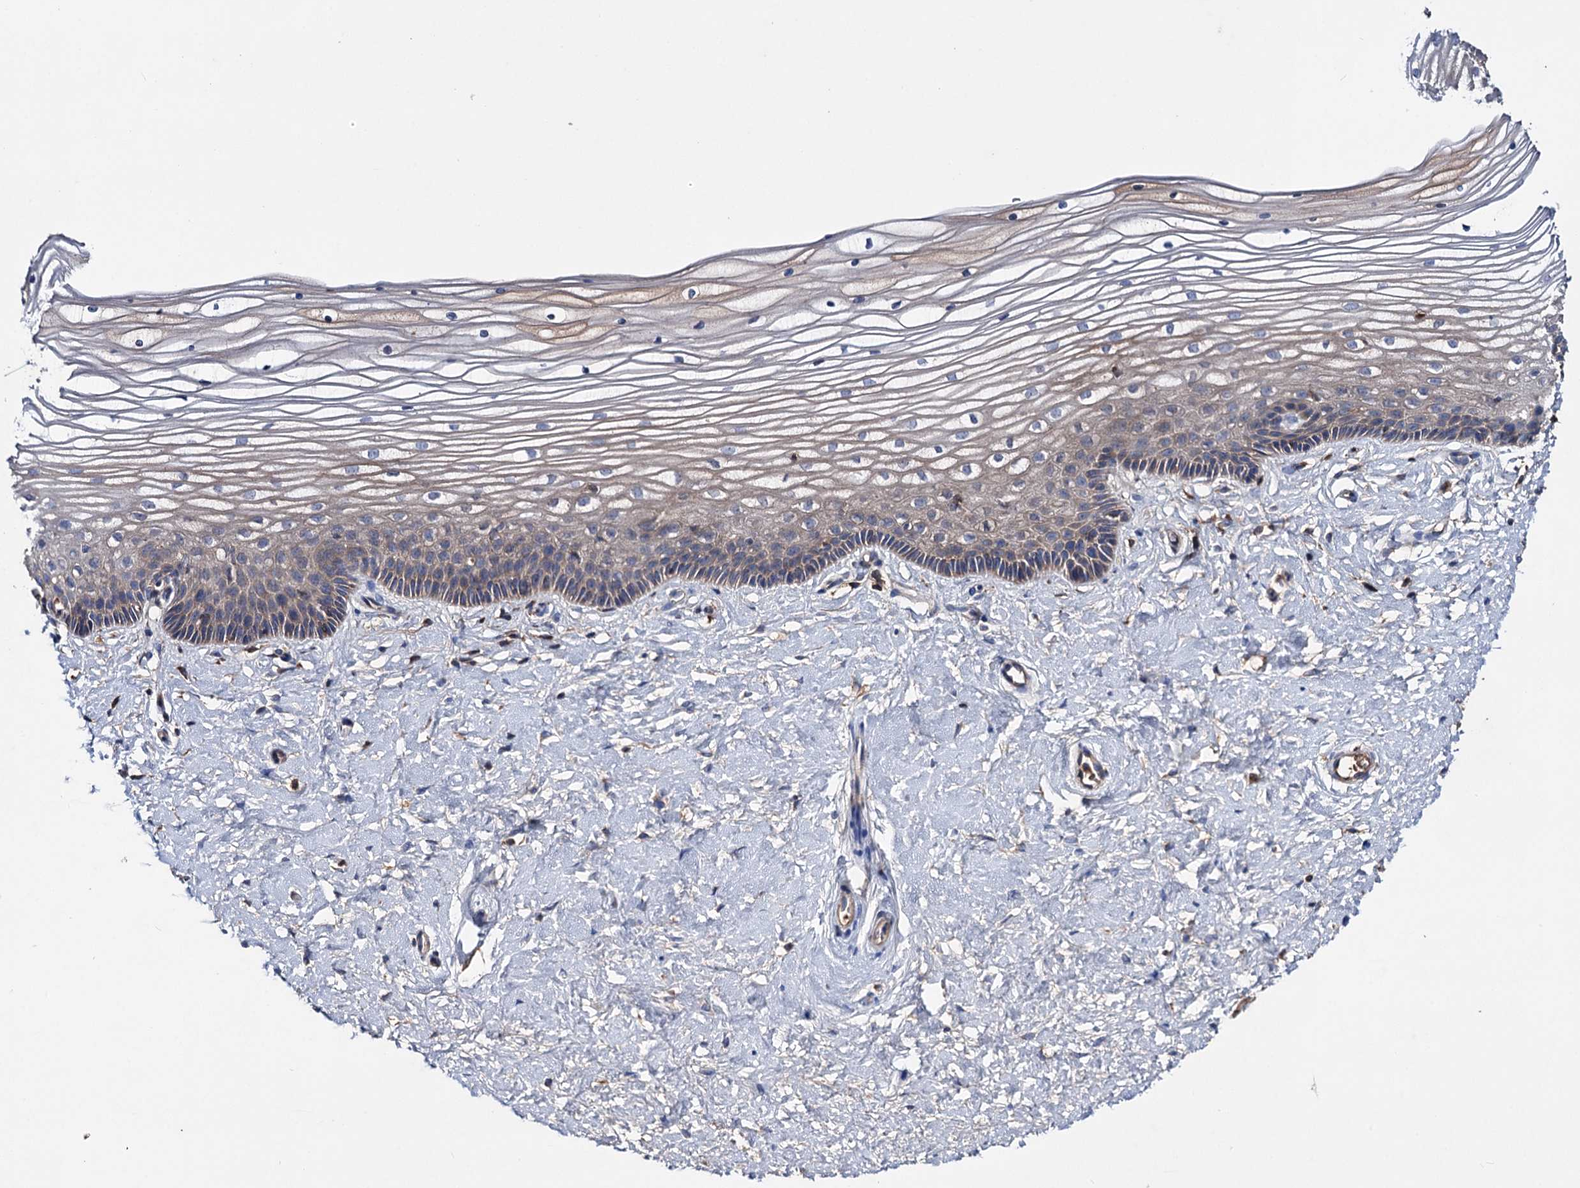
{"staining": {"intensity": "weak", "quantity": "25%-75%", "location": "cytoplasmic/membranous"}, "tissue": "vagina", "cell_type": "Squamous epithelial cells", "image_type": "normal", "snomed": [{"axis": "morphology", "description": "Normal tissue, NOS"}, {"axis": "topography", "description": "Vagina"}, {"axis": "topography", "description": "Cervix"}], "caption": "Protein expression analysis of benign vagina exhibits weak cytoplasmic/membranous staining in approximately 25%-75% of squamous epithelial cells.", "gene": "CLPB", "patient": {"sex": "female", "age": 40}}